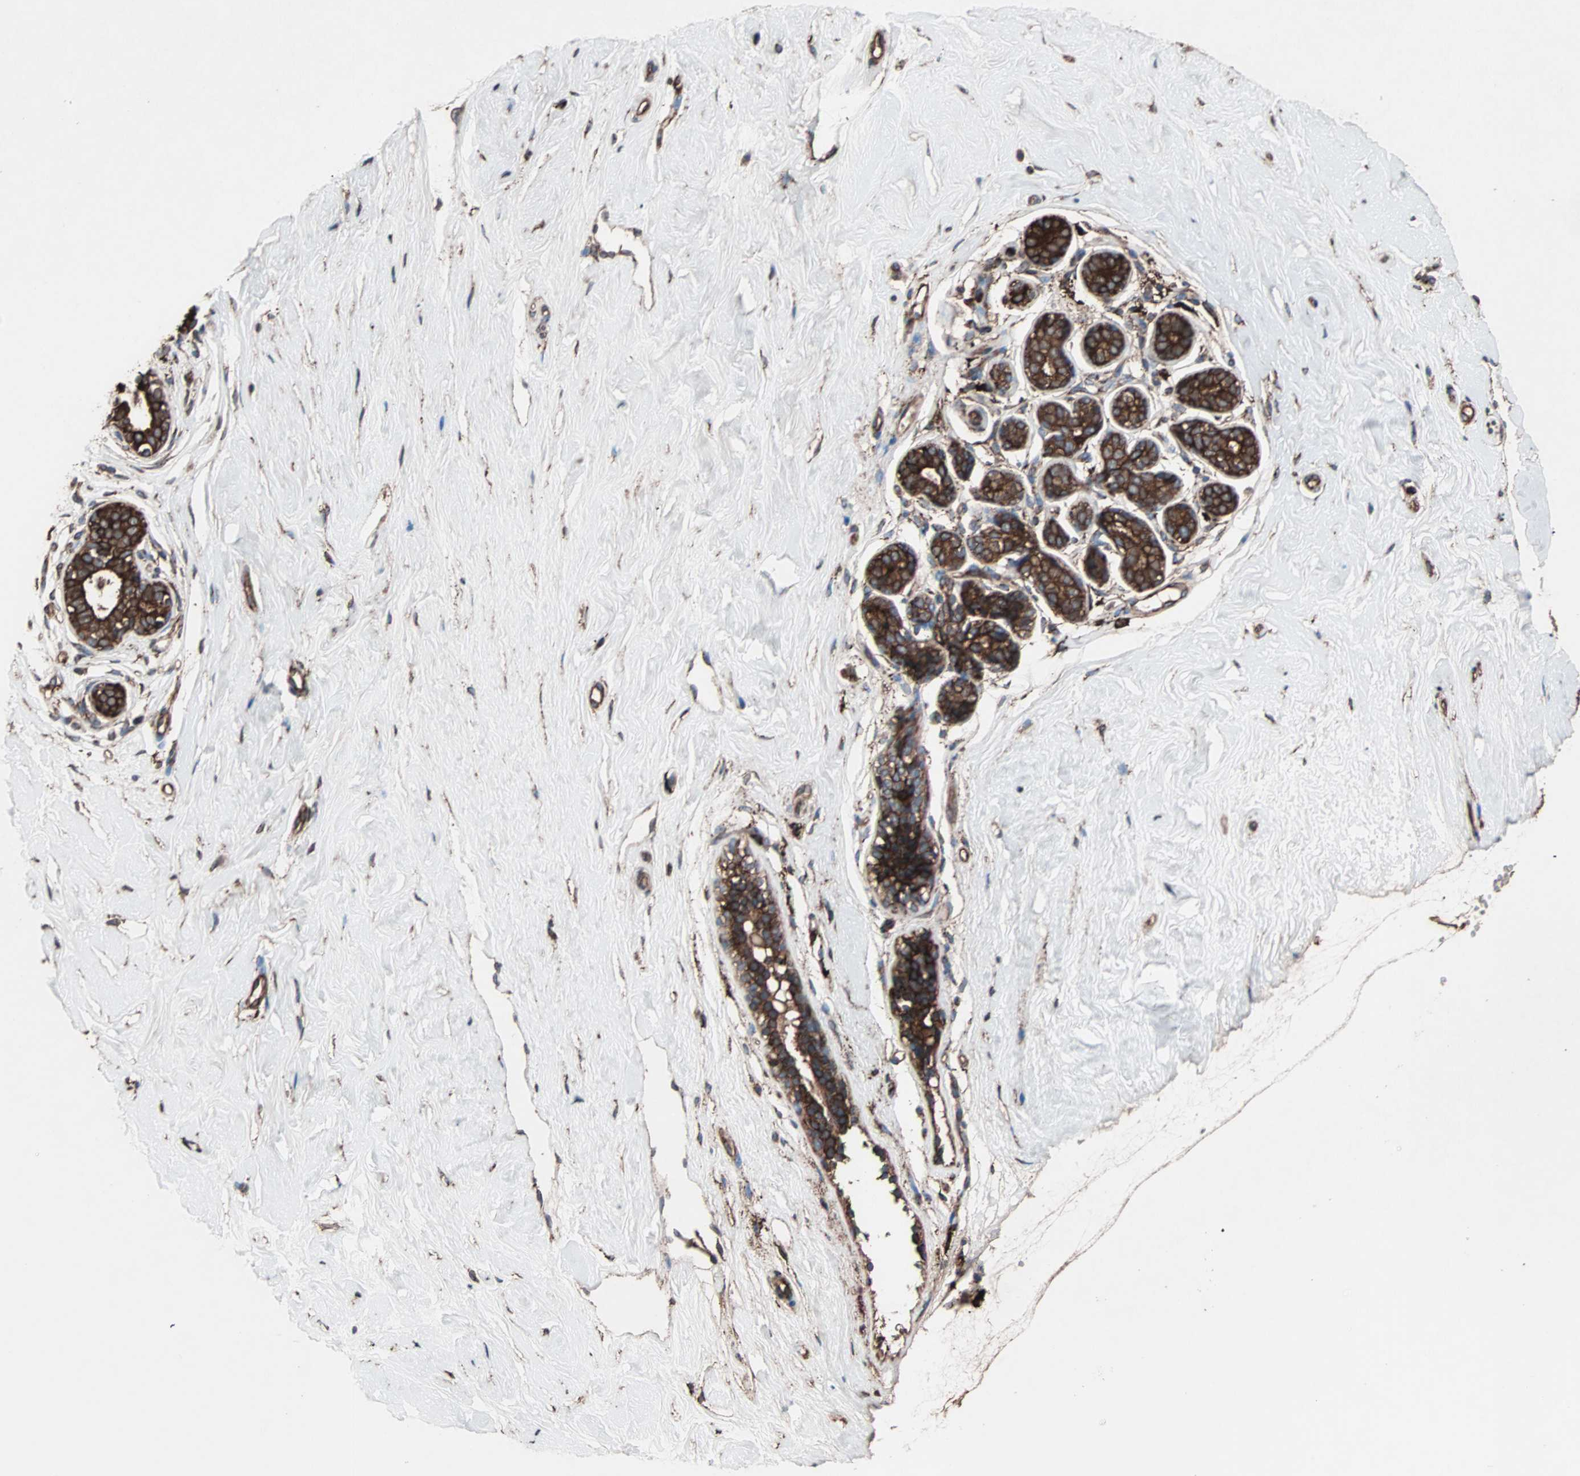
{"staining": {"intensity": "moderate", "quantity": ">75%", "location": "cytoplasmic/membranous"}, "tissue": "breast", "cell_type": "Adipocytes", "image_type": "normal", "snomed": [{"axis": "morphology", "description": "Normal tissue, NOS"}, {"axis": "topography", "description": "Breast"}], "caption": "Moderate cytoplasmic/membranous expression for a protein is seen in approximately >75% of adipocytes of benign breast using immunohistochemistry (IHC).", "gene": "HSP90B1", "patient": {"sex": "female", "age": 23}}